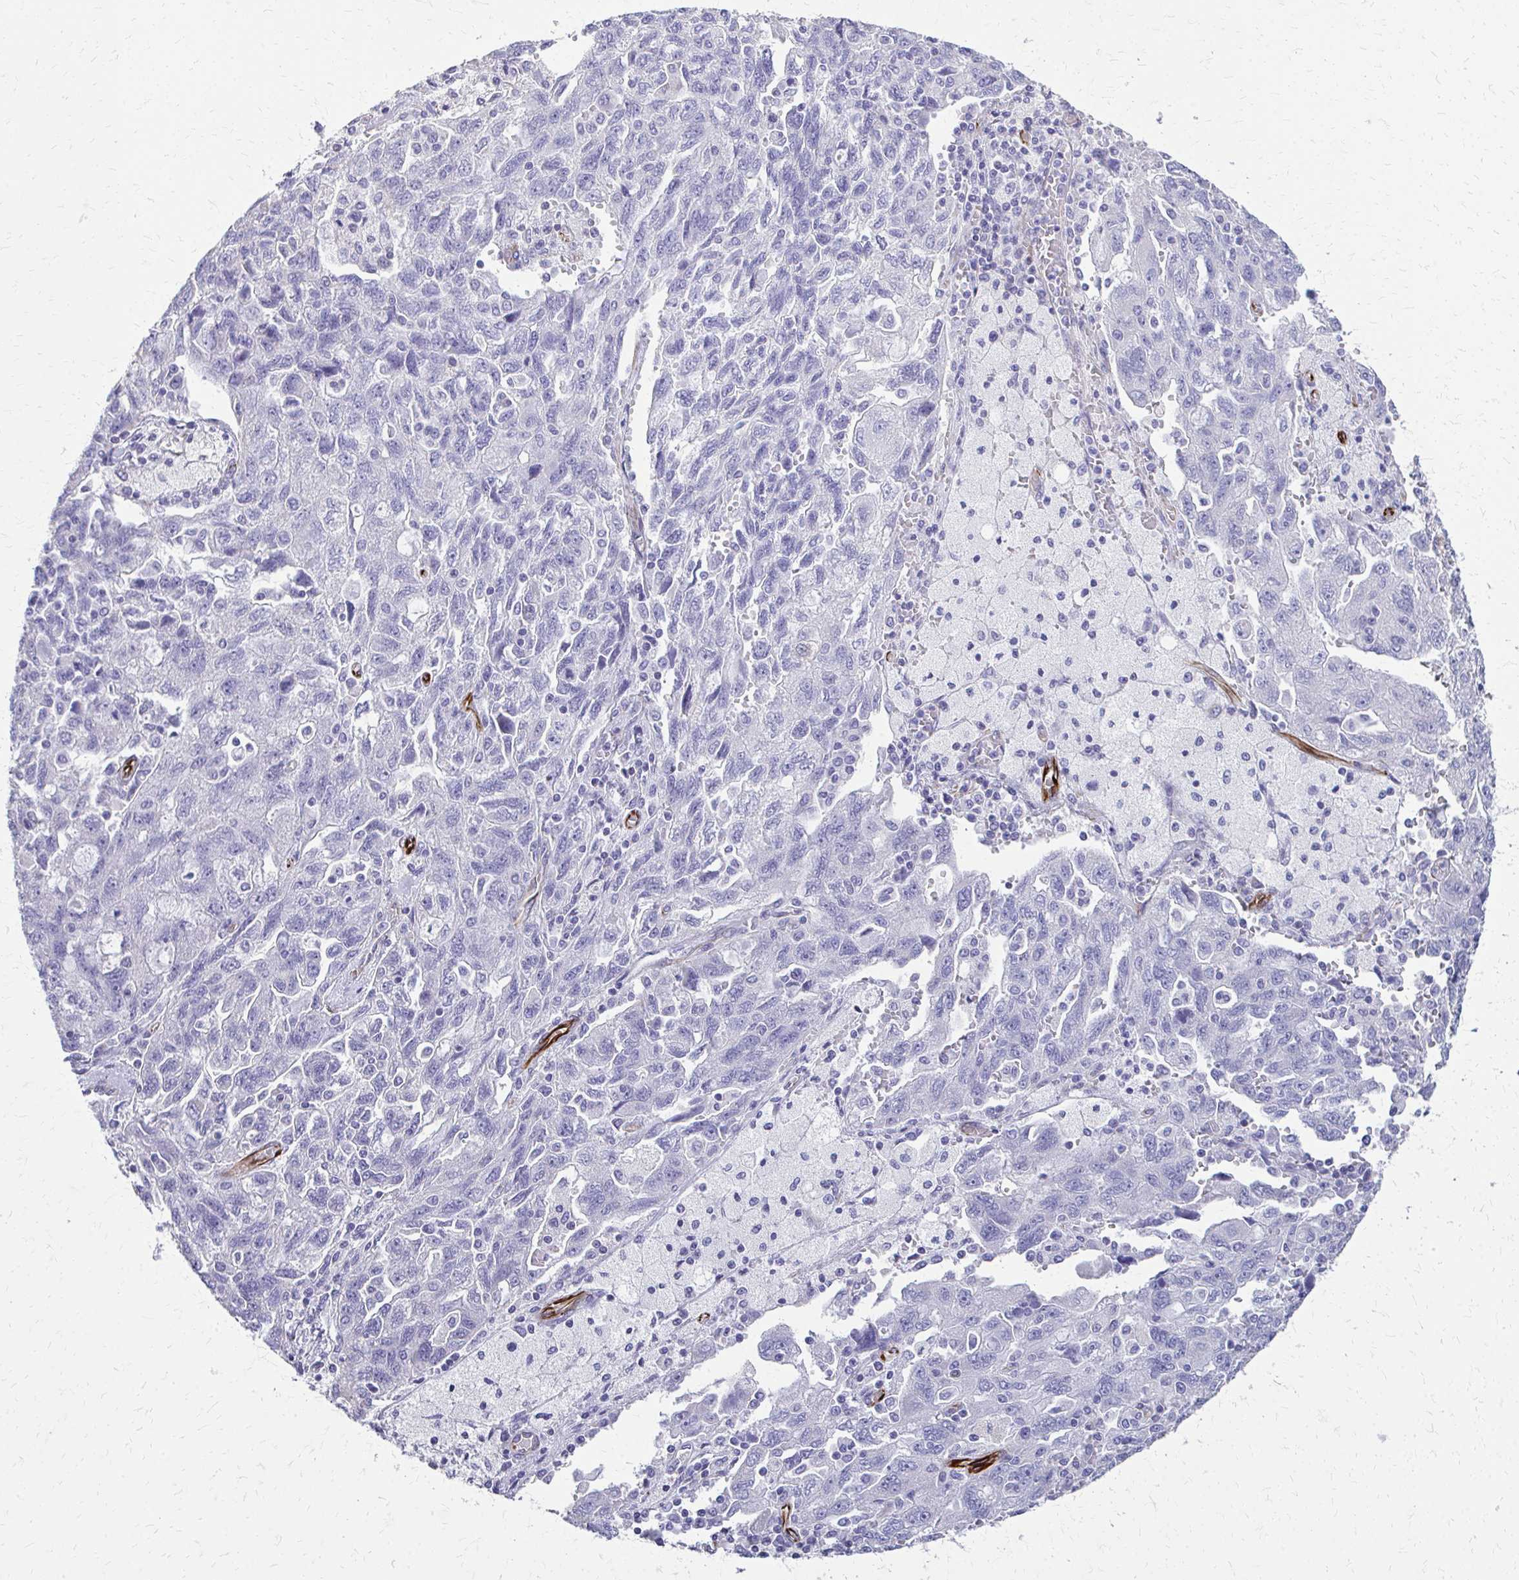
{"staining": {"intensity": "negative", "quantity": "none", "location": "none"}, "tissue": "ovarian cancer", "cell_type": "Tumor cells", "image_type": "cancer", "snomed": [{"axis": "morphology", "description": "Carcinoma, NOS"}, {"axis": "morphology", "description": "Cystadenocarcinoma, serous, NOS"}, {"axis": "topography", "description": "Ovary"}], "caption": "Image shows no significant protein staining in tumor cells of ovarian cancer (serous cystadenocarcinoma).", "gene": "TRIM6", "patient": {"sex": "female", "age": 69}}